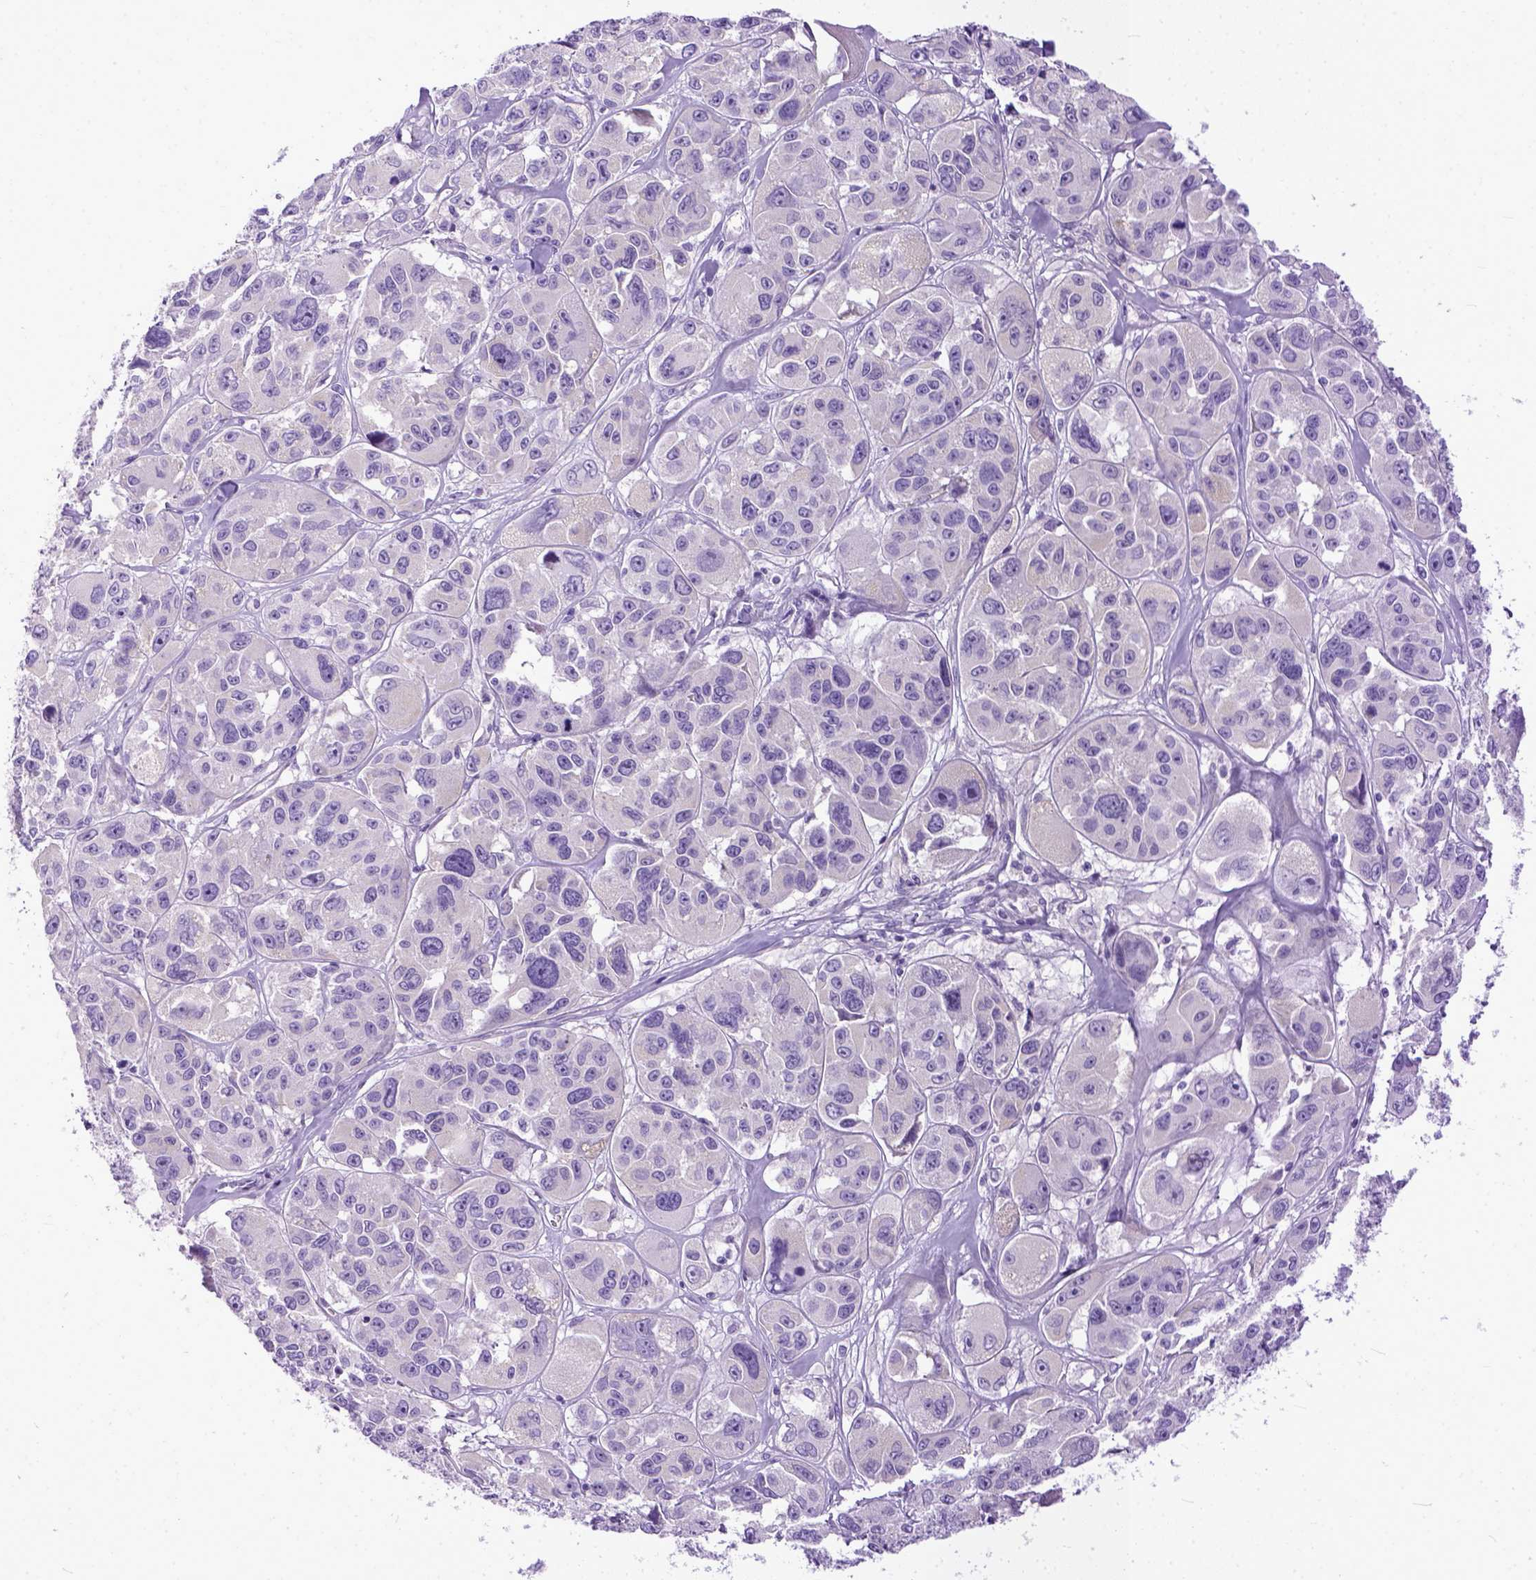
{"staining": {"intensity": "negative", "quantity": "none", "location": "none"}, "tissue": "melanoma", "cell_type": "Tumor cells", "image_type": "cancer", "snomed": [{"axis": "morphology", "description": "Malignant melanoma, NOS"}, {"axis": "topography", "description": "Skin"}], "caption": "Immunohistochemical staining of human malignant melanoma demonstrates no significant expression in tumor cells.", "gene": "PPL", "patient": {"sex": "female", "age": 66}}